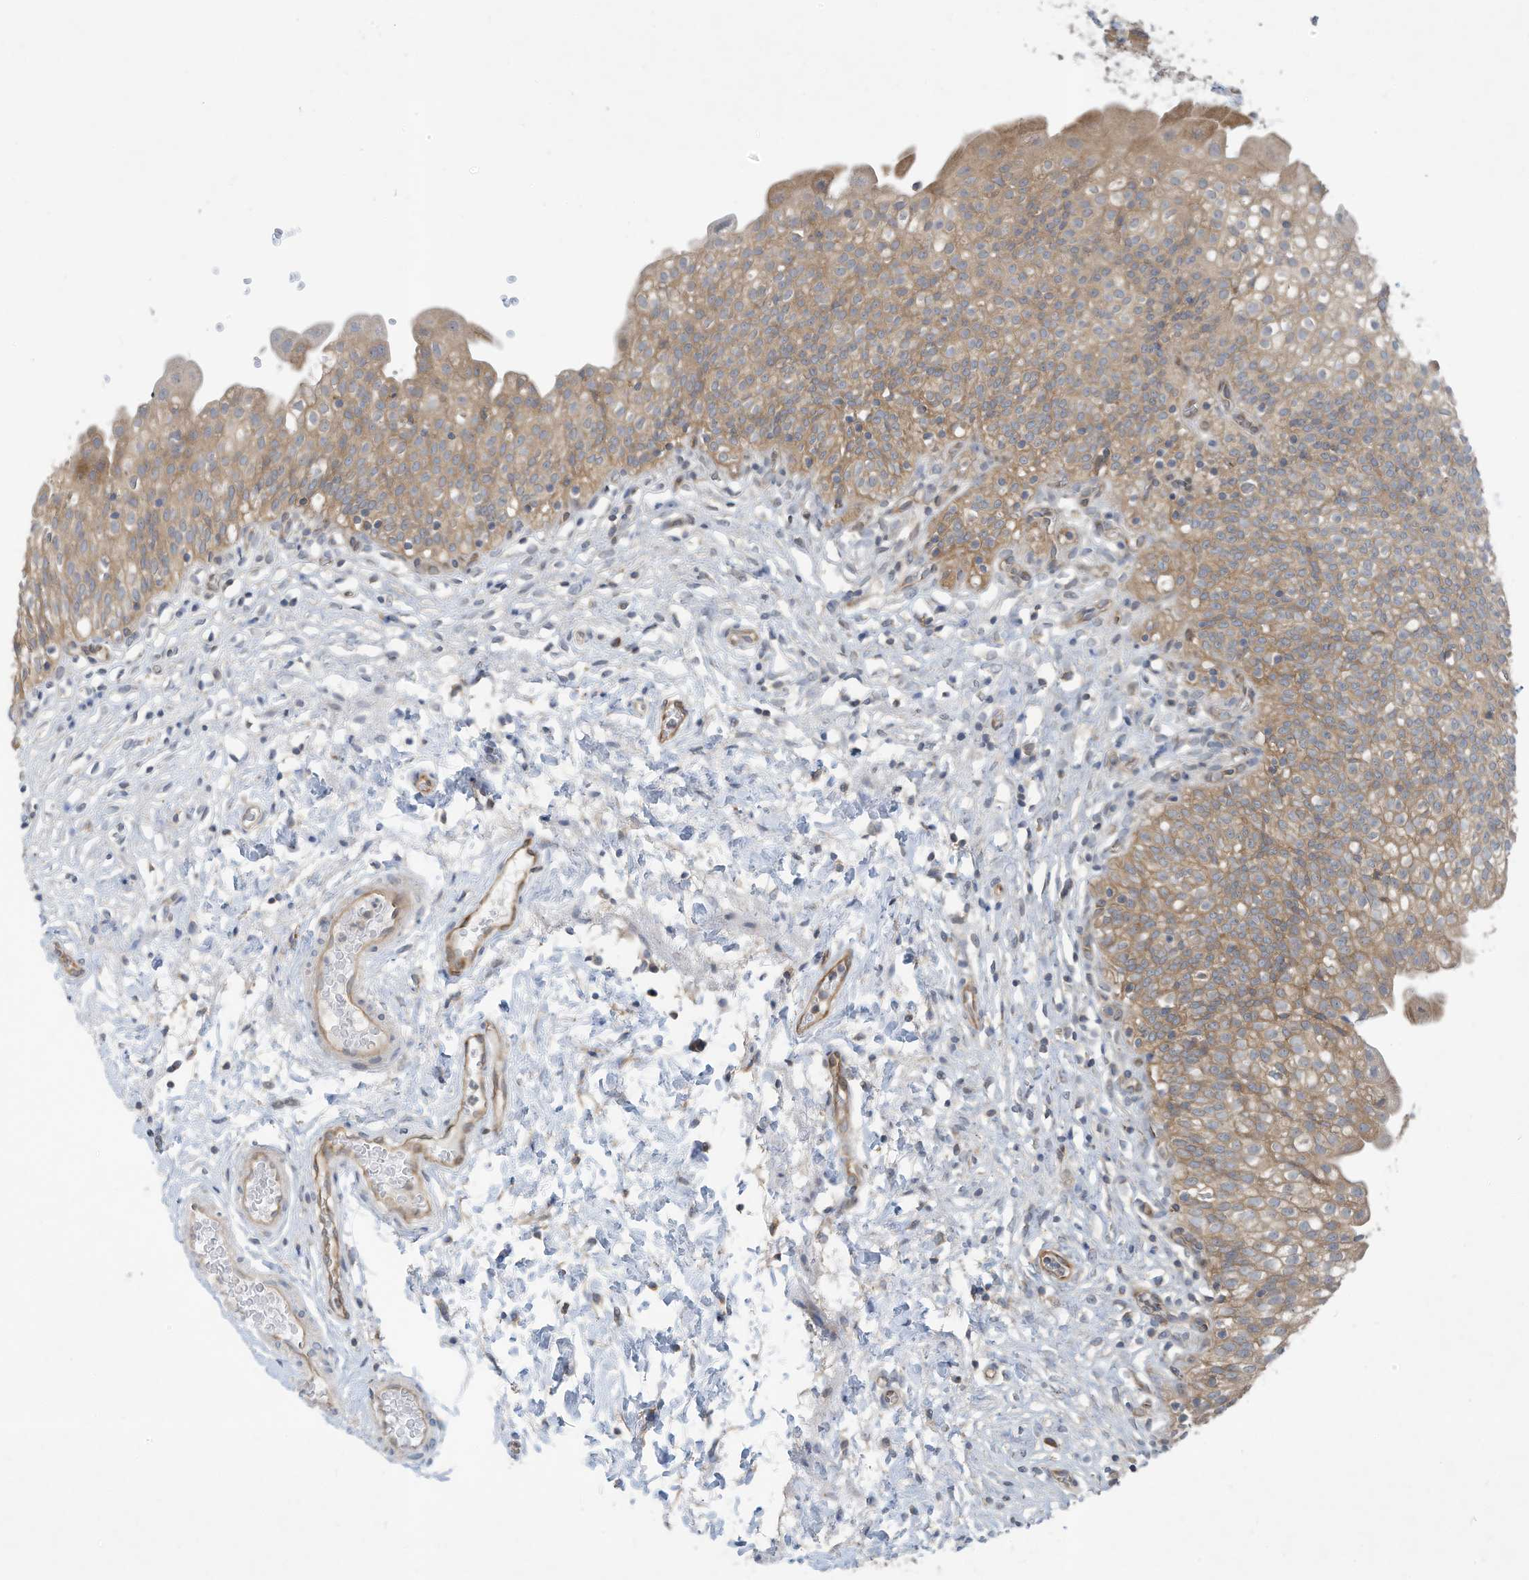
{"staining": {"intensity": "moderate", "quantity": ">75%", "location": "cytoplasmic/membranous"}, "tissue": "urinary bladder", "cell_type": "Urothelial cells", "image_type": "normal", "snomed": [{"axis": "morphology", "description": "Normal tissue, NOS"}, {"axis": "topography", "description": "Urinary bladder"}], "caption": "The photomicrograph displays a brown stain indicating the presence of a protein in the cytoplasmic/membranous of urothelial cells in urinary bladder. The staining is performed using DAB (3,3'-diaminobenzidine) brown chromogen to label protein expression. The nuclei are counter-stained blue using hematoxylin.", "gene": "USE1", "patient": {"sex": "male", "age": 55}}